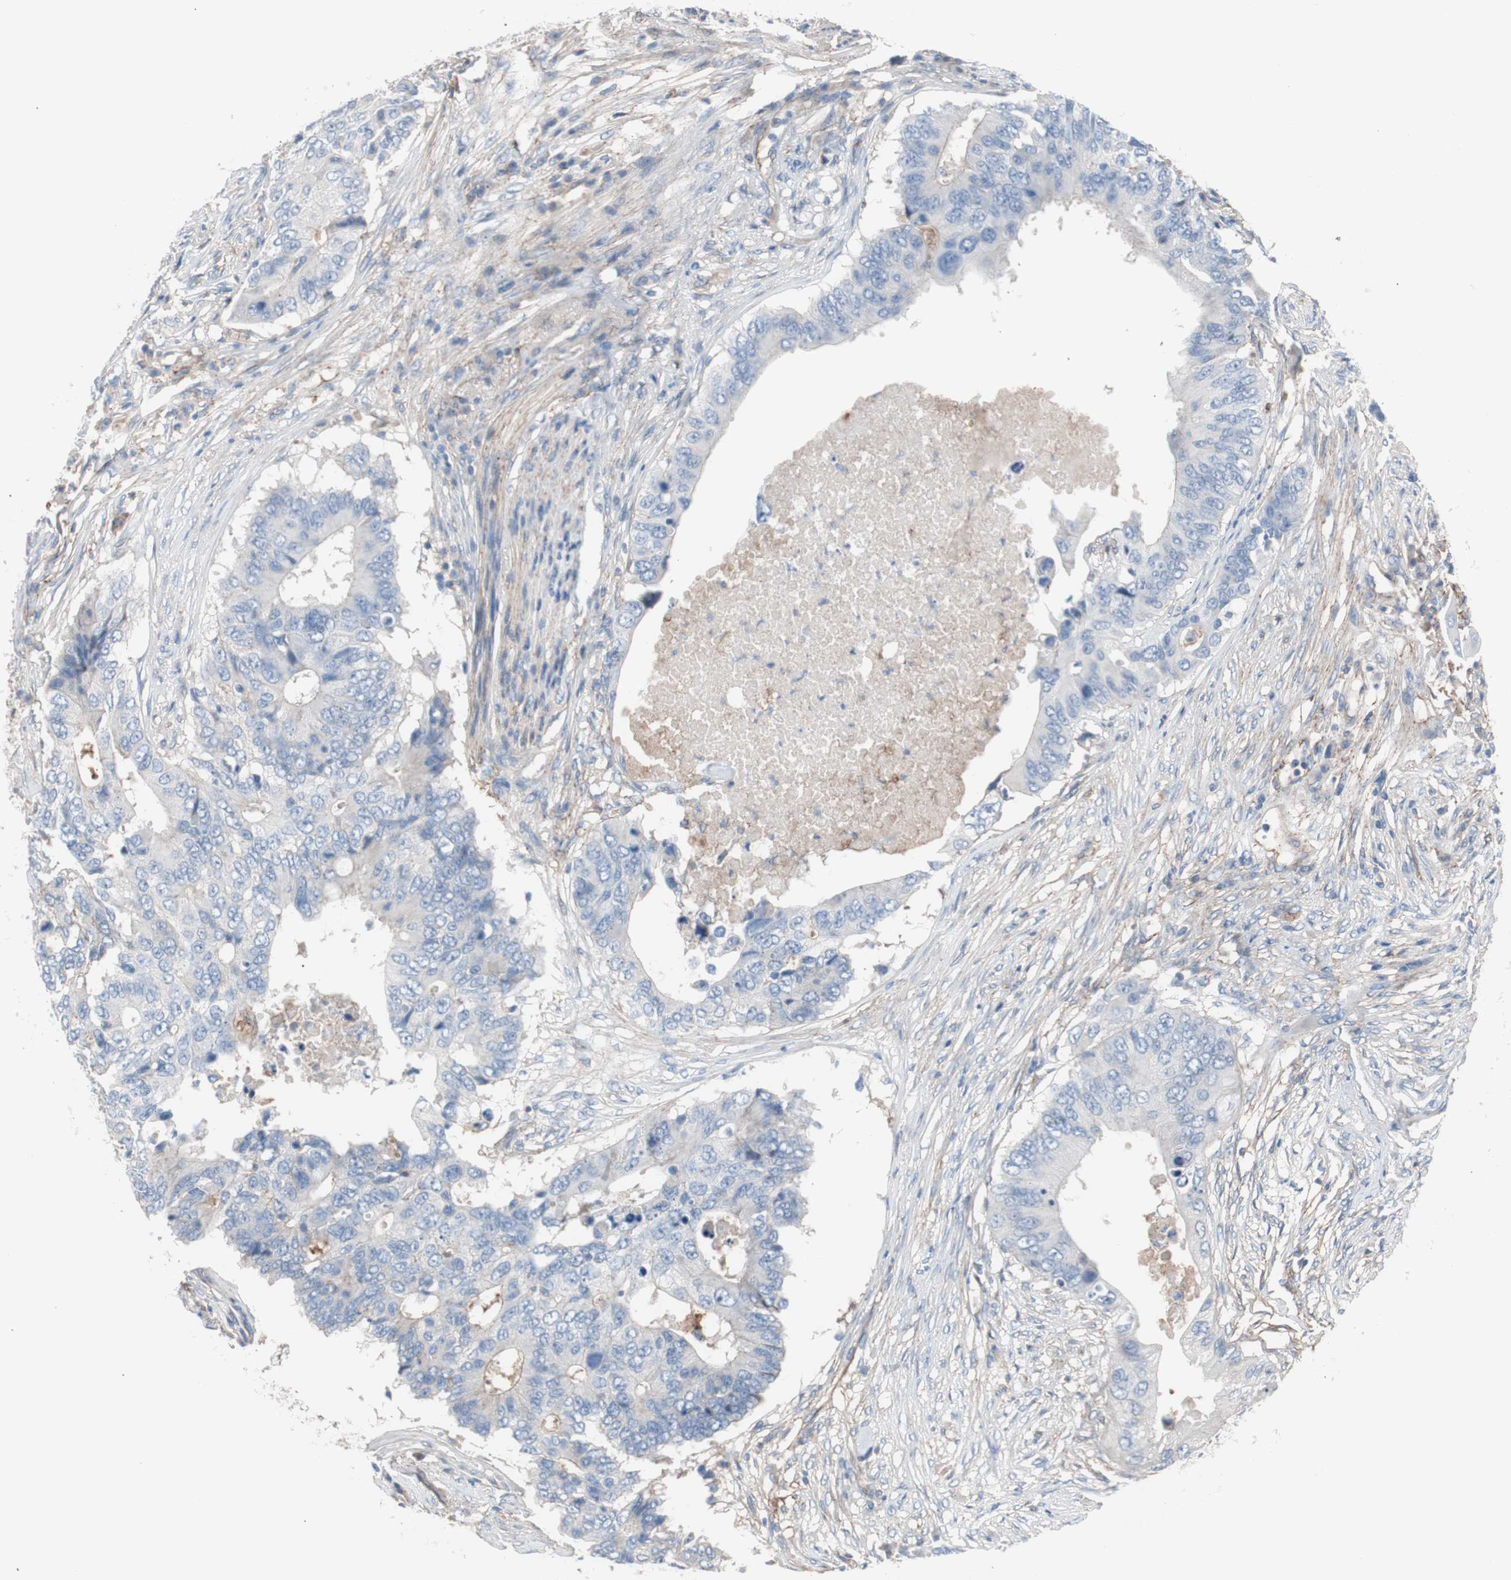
{"staining": {"intensity": "negative", "quantity": "none", "location": "none"}, "tissue": "colorectal cancer", "cell_type": "Tumor cells", "image_type": "cancer", "snomed": [{"axis": "morphology", "description": "Adenocarcinoma, NOS"}, {"axis": "topography", "description": "Colon"}], "caption": "A micrograph of human colorectal cancer is negative for staining in tumor cells.", "gene": "CD81", "patient": {"sex": "male", "age": 71}}